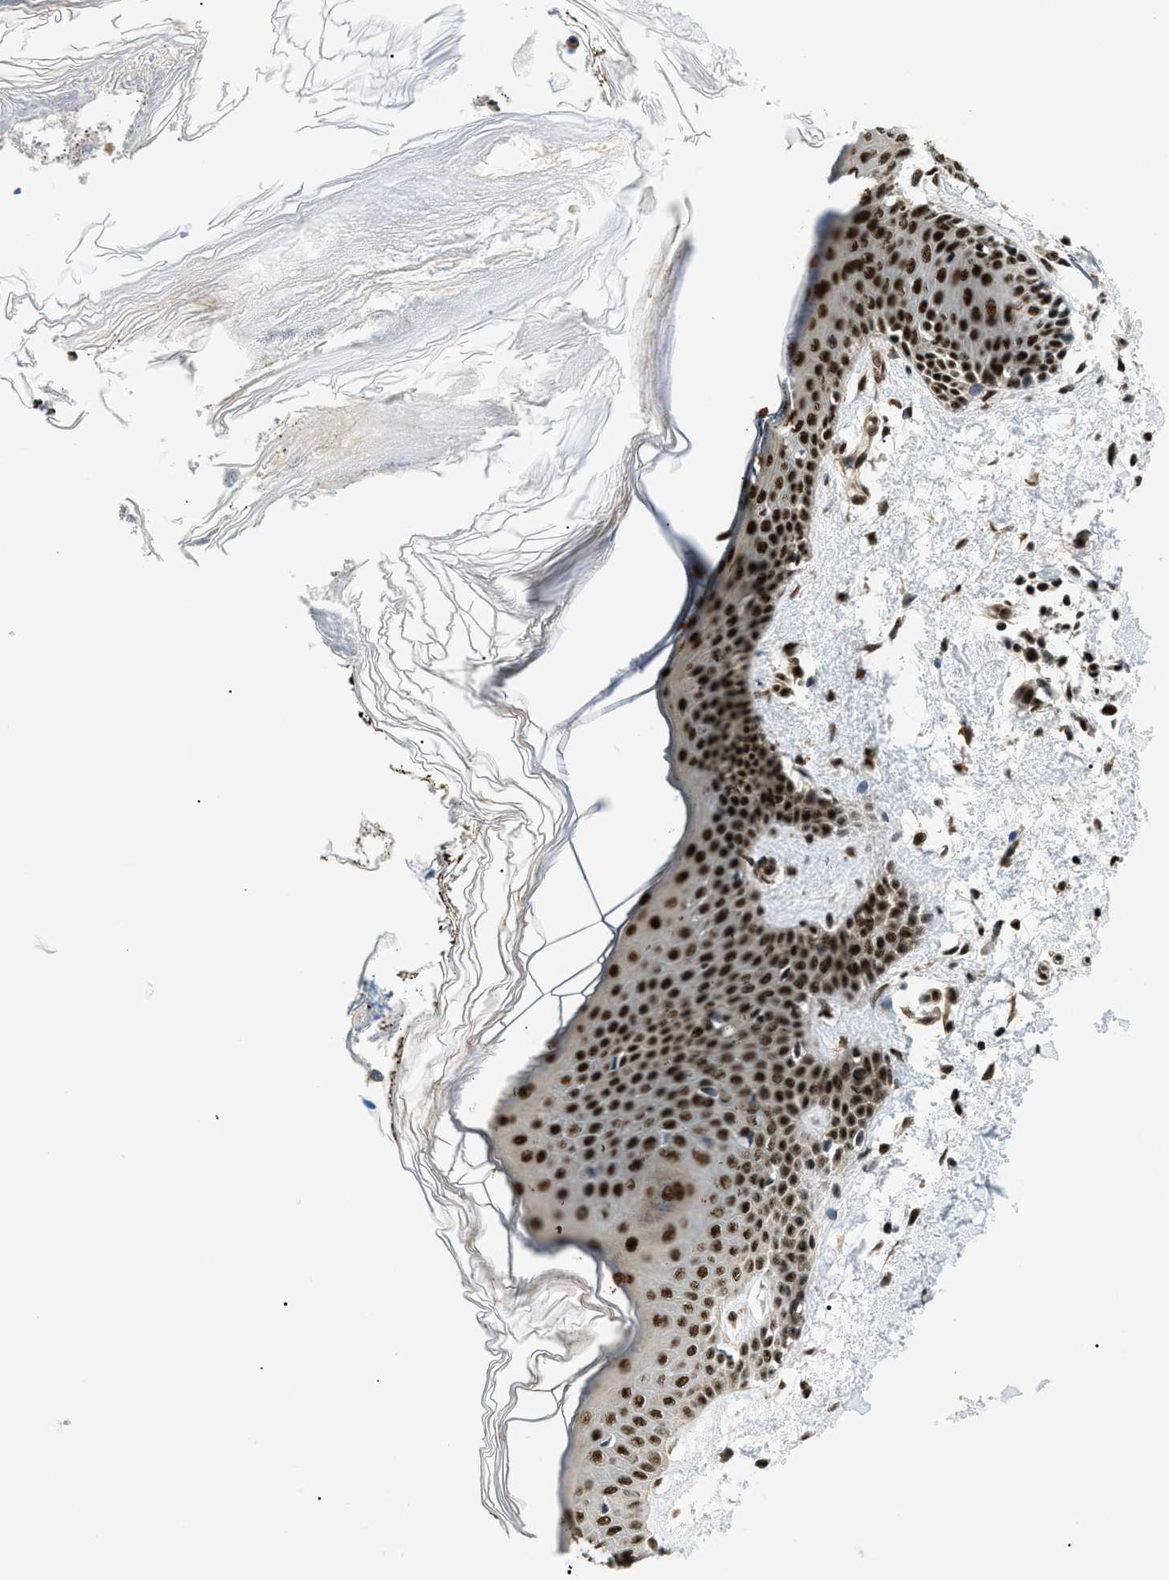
{"staining": {"intensity": "strong", "quantity": "25%-75%", "location": "cytoplasmic/membranous"}, "tissue": "skin", "cell_type": "Fibroblasts", "image_type": "normal", "snomed": [{"axis": "morphology", "description": "Normal tissue, NOS"}, {"axis": "topography", "description": "Skin"}], "caption": "Skin stained with a protein marker exhibits strong staining in fibroblasts.", "gene": "CWC25", "patient": {"sex": "male", "age": 53}}